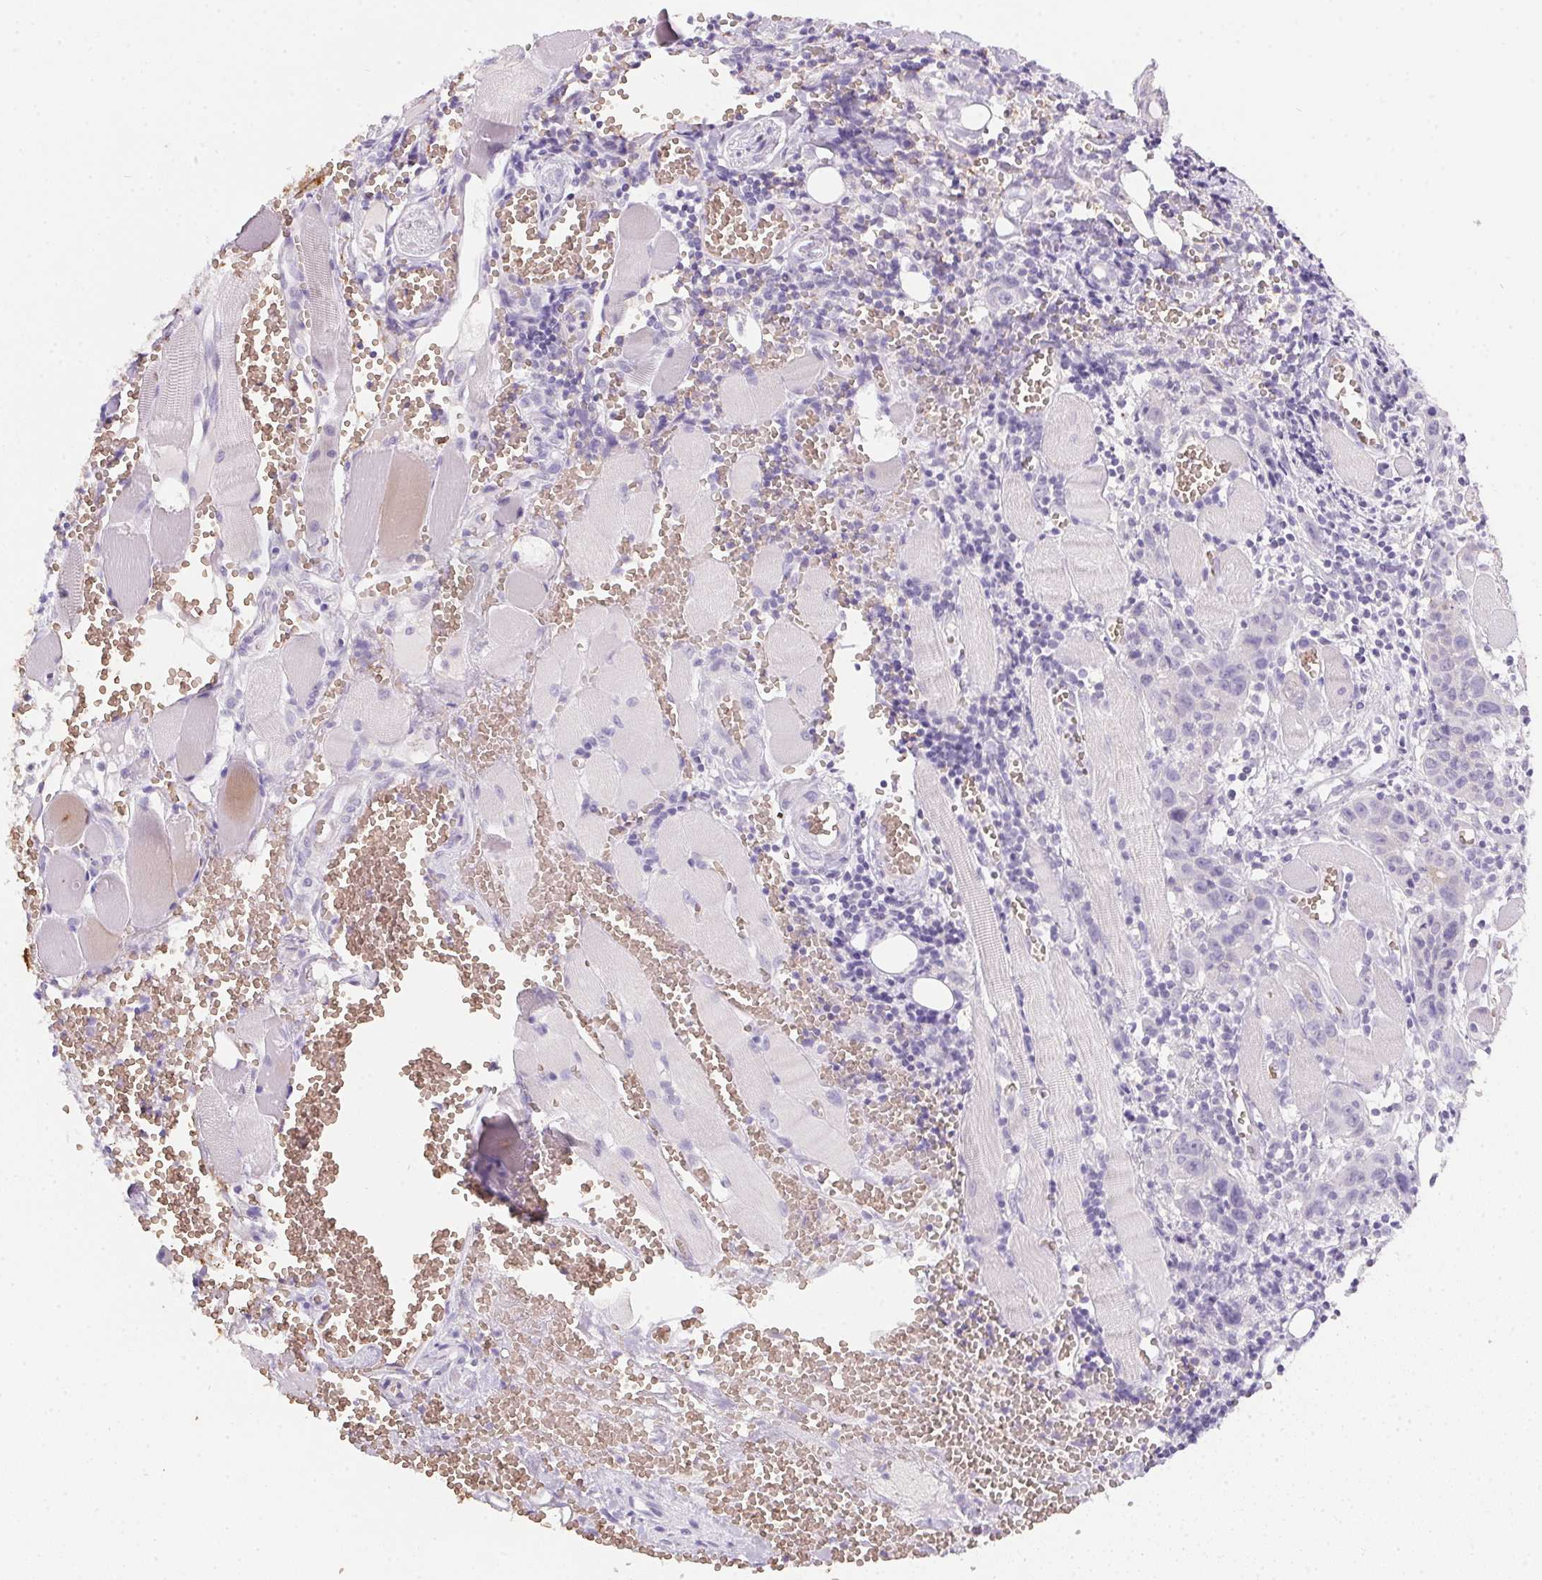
{"staining": {"intensity": "negative", "quantity": "none", "location": "none"}, "tissue": "head and neck cancer", "cell_type": "Tumor cells", "image_type": "cancer", "snomed": [{"axis": "morphology", "description": "Squamous cell carcinoma, NOS"}, {"axis": "topography", "description": "Oral tissue"}, {"axis": "topography", "description": "Head-Neck"}], "caption": "Immunohistochemical staining of head and neck cancer shows no significant expression in tumor cells.", "gene": "DCD", "patient": {"sex": "male", "age": 58}}